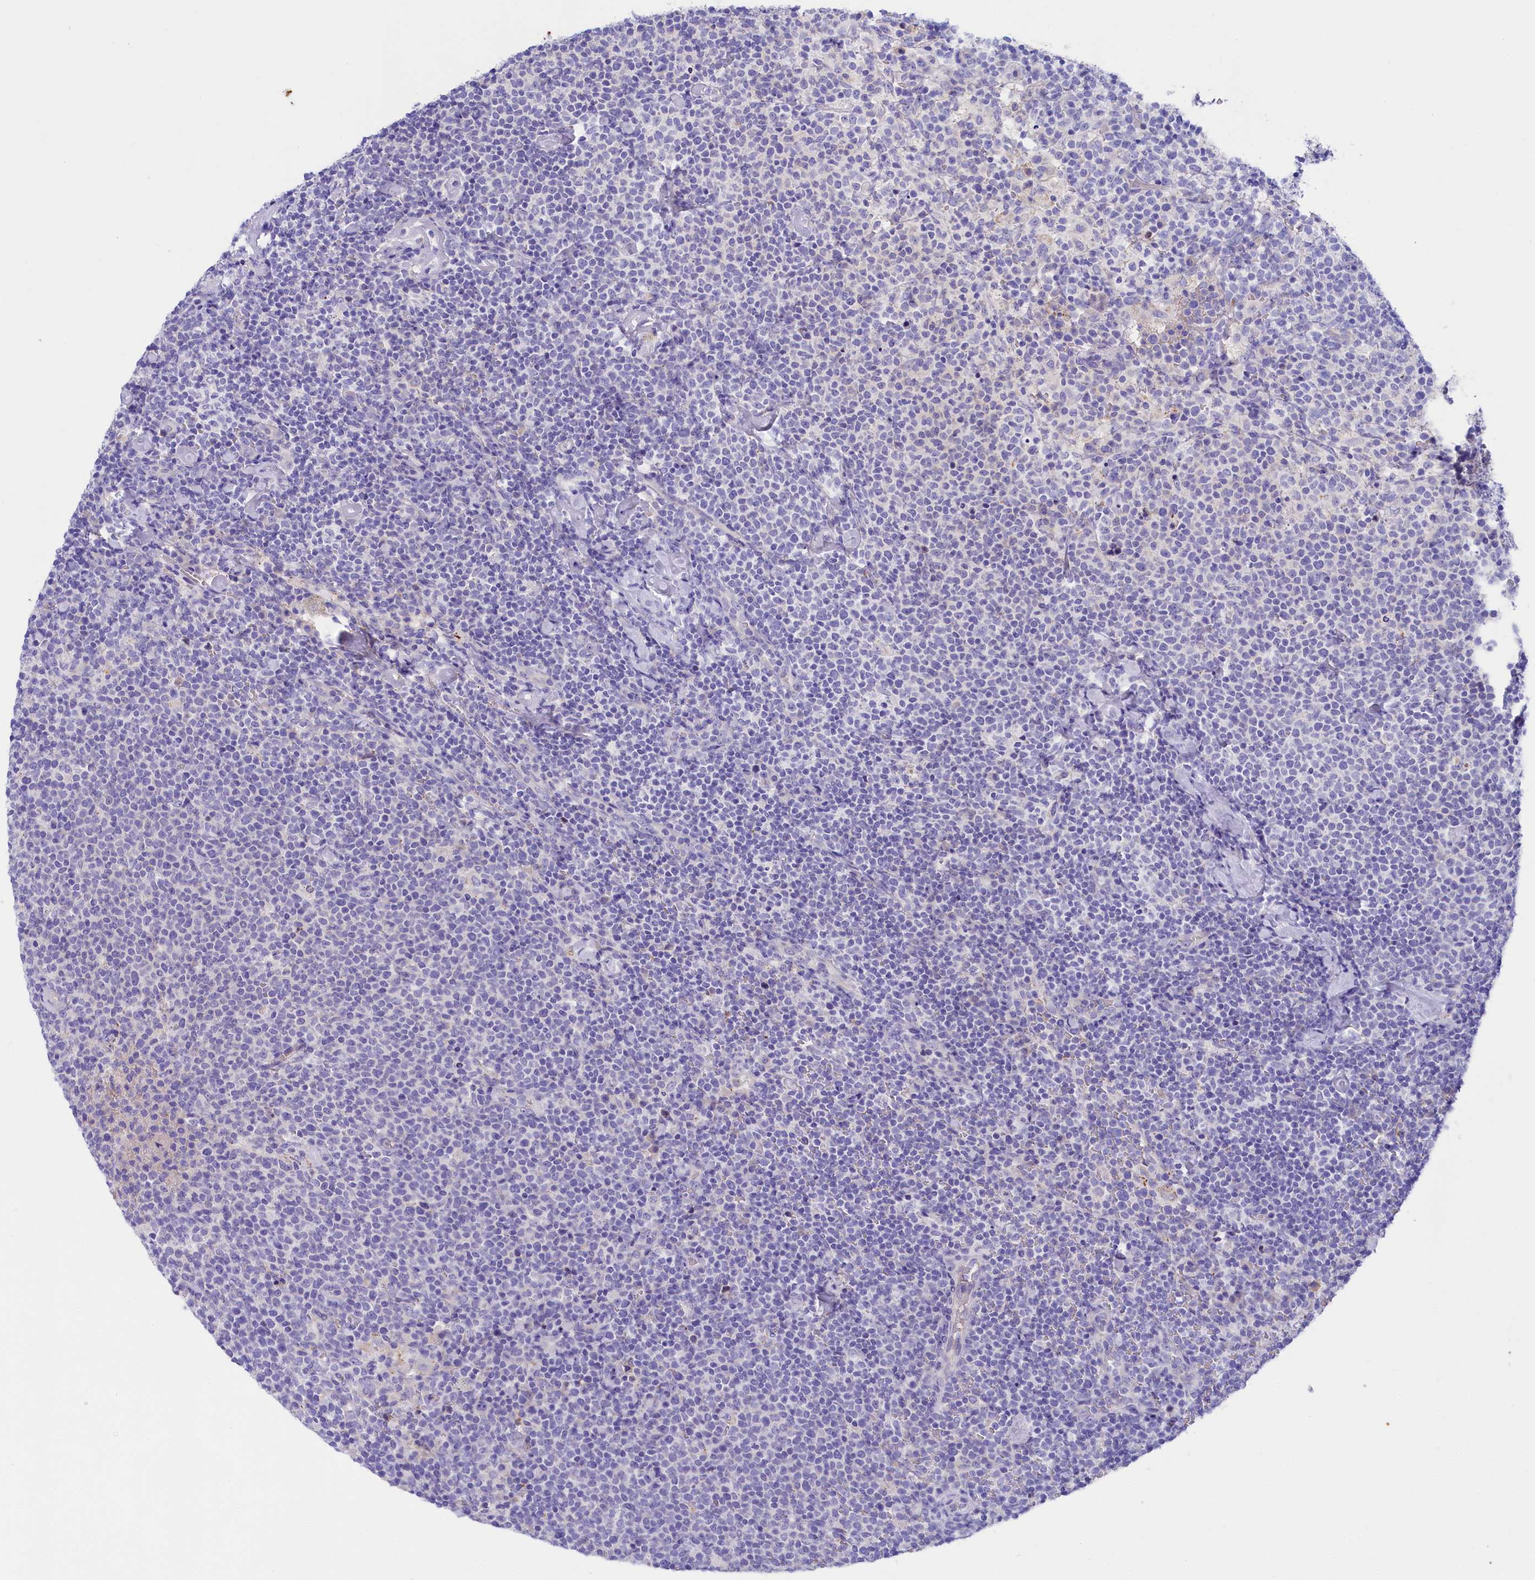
{"staining": {"intensity": "negative", "quantity": "none", "location": "none"}, "tissue": "lymphoma", "cell_type": "Tumor cells", "image_type": "cancer", "snomed": [{"axis": "morphology", "description": "Malignant lymphoma, non-Hodgkin's type, High grade"}, {"axis": "topography", "description": "Lymph node"}], "caption": "The immunohistochemistry photomicrograph has no significant positivity in tumor cells of malignant lymphoma, non-Hodgkin's type (high-grade) tissue.", "gene": "SULT2A1", "patient": {"sex": "male", "age": 61}}